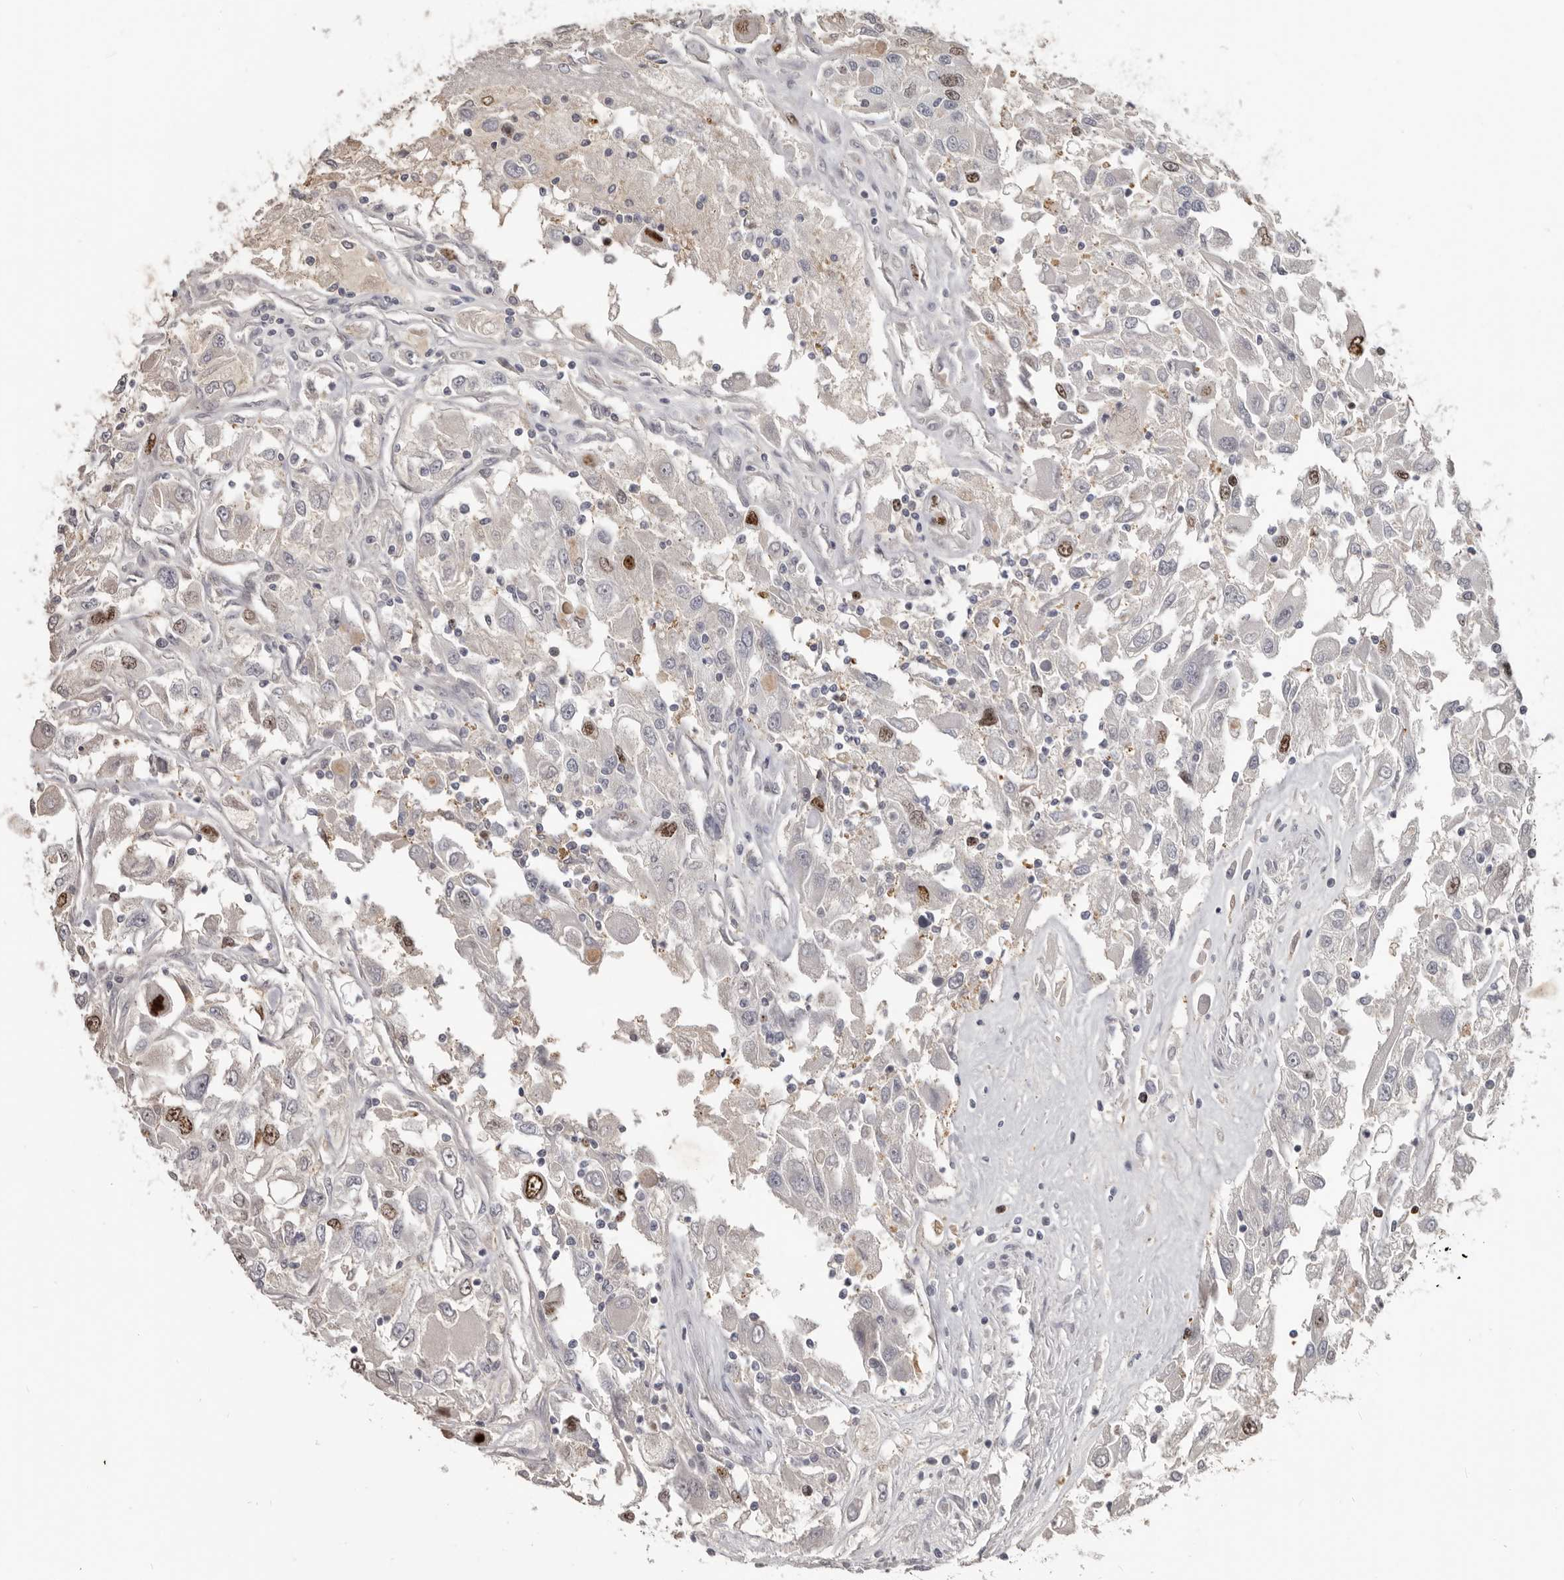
{"staining": {"intensity": "strong", "quantity": "<25%", "location": "nuclear"}, "tissue": "renal cancer", "cell_type": "Tumor cells", "image_type": "cancer", "snomed": [{"axis": "morphology", "description": "Adenocarcinoma, NOS"}, {"axis": "topography", "description": "Kidney"}], "caption": "Protein analysis of adenocarcinoma (renal) tissue demonstrates strong nuclear expression in about <25% of tumor cells.", "gene": "CDCA8", "patient": {"sex": "female", "age": 52}}